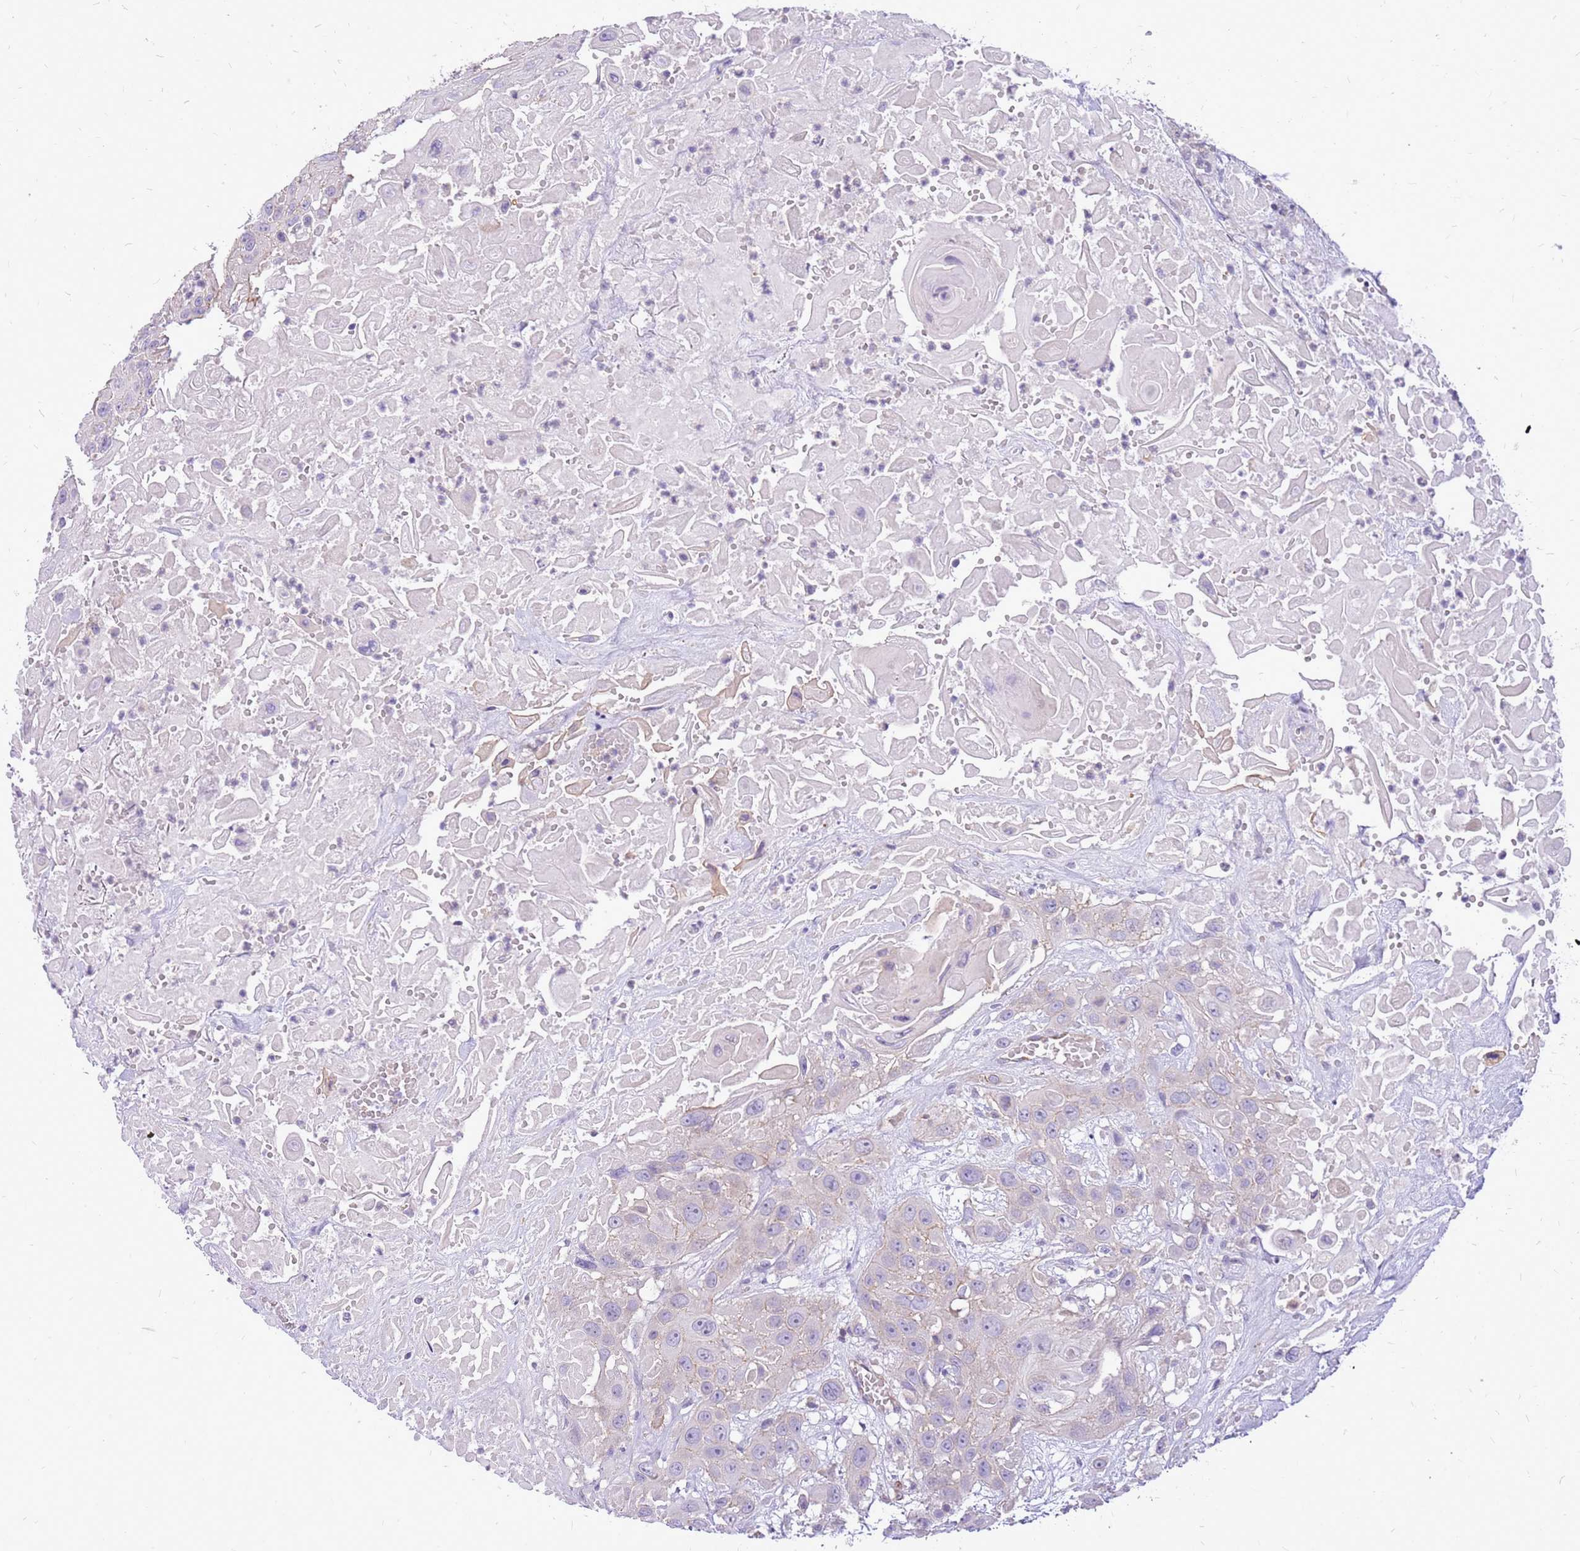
{"staining": {"intensity": "negative", "quantity": "none", "location": "none"}, "tissue": "head and neck cancer", "cell_type": "Tumor cells", "image_type": "cancer", "snomed": [{"axis": "morphology", "description": "Squamous cell carcinoma, NOS"}, {"axis": "topography", "description": "Head-Neck"}], "caption": "There is no significant positivity in tumor cells of head and neck cancer (squamous cell carcinoma). Nuclei are stained in blue.", "gene": "WDR90", "patient": {"sex": "male", "age": 81}}